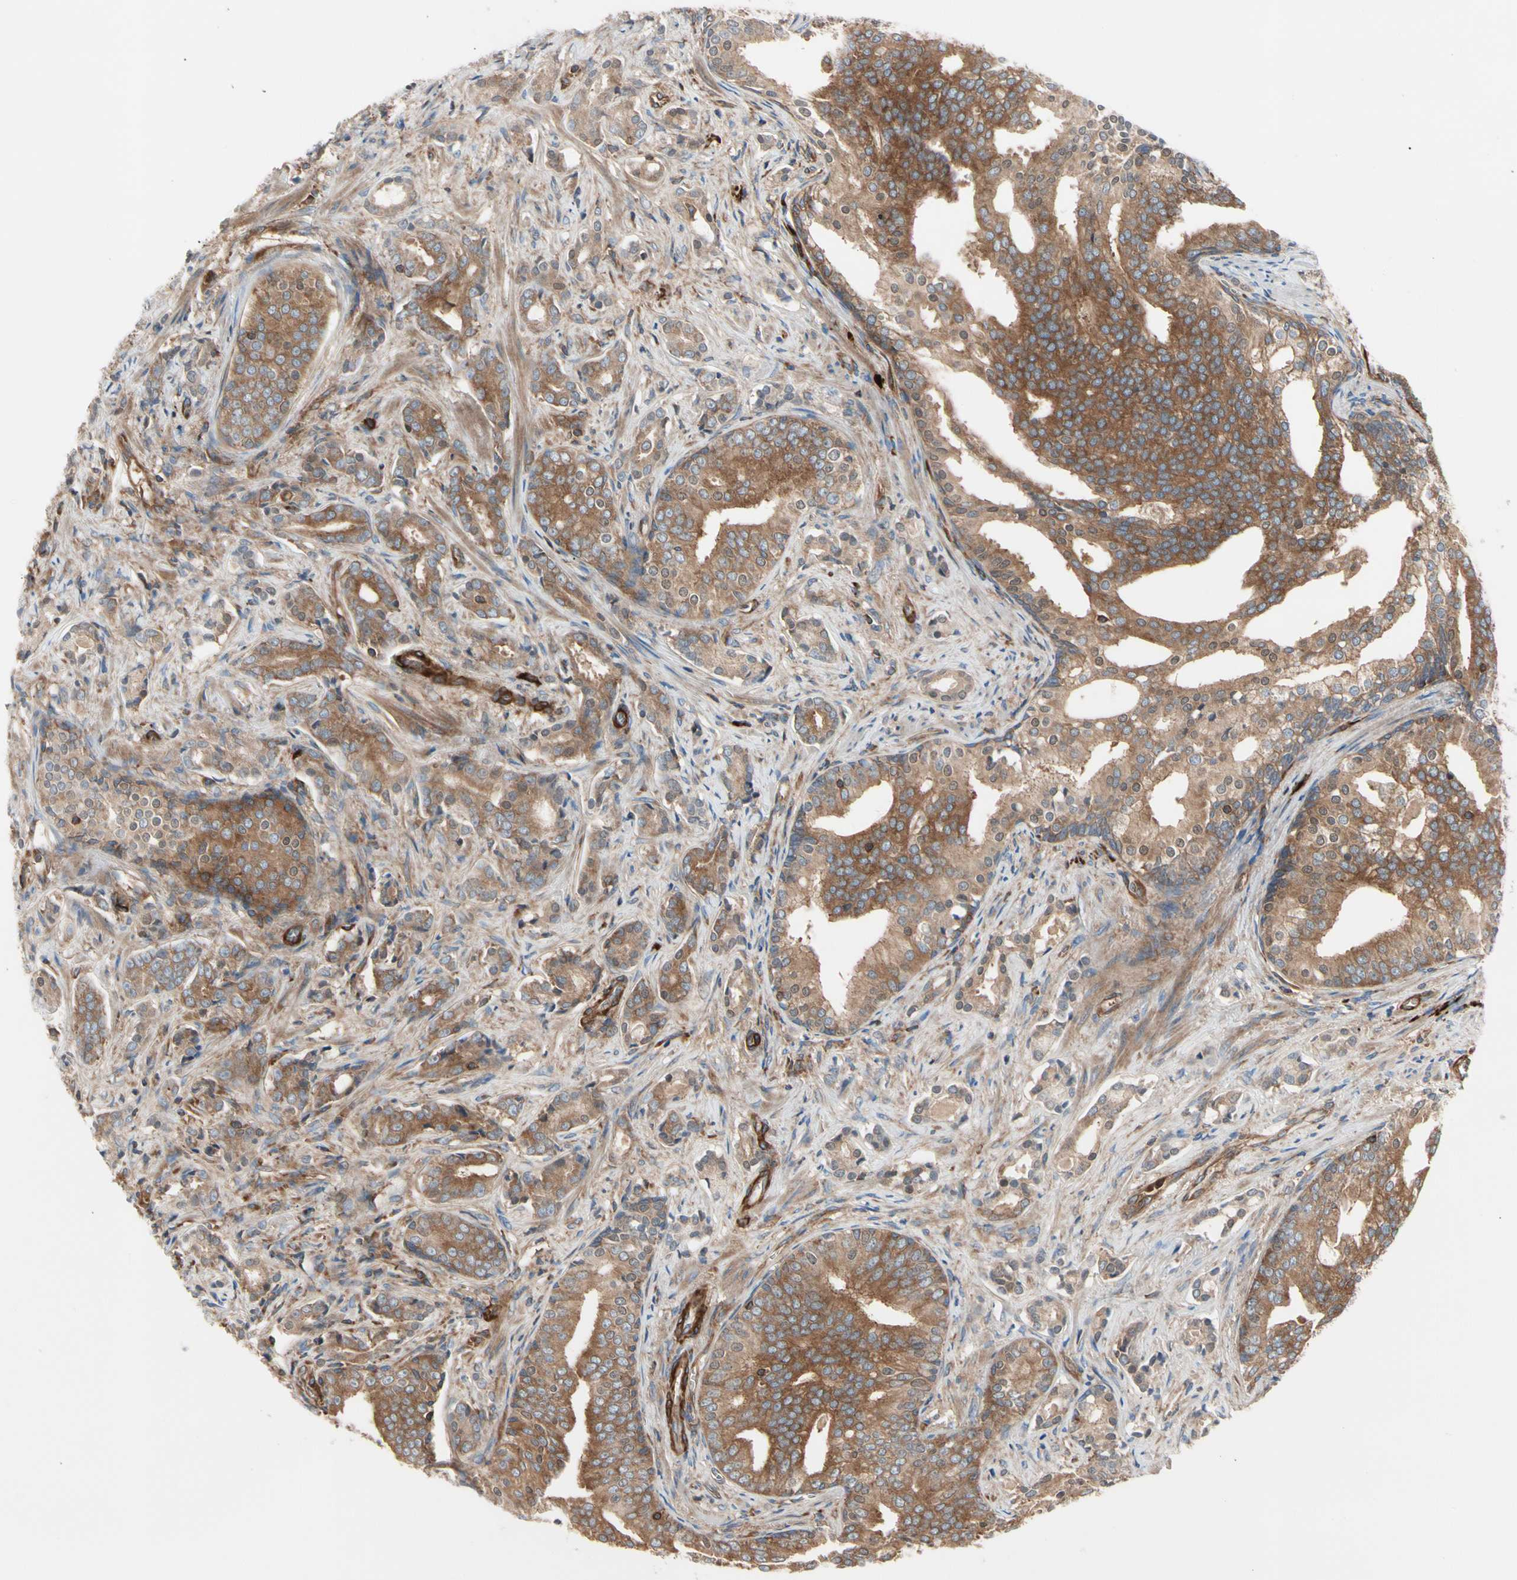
{"staining": {"intensity": "moderate", "quantity": ">75%", "location": "cytoplasmic/membranous"}, "tissue": "prostate cancer", "cell_type": "Tumor cells", "image_type": "cancer", "snomed": [{"axis": "morphology", "description": "Adenocarcinoma, Low grade"}, {"axis": "topography", "description": "Prostate"}], "caption": "There is medium levels of moderate cytoplasmic/membranous expression in tumor cells of adenocarcinoma (low-grade) (prostate), as demonstrated by immunohistochemical staining (brown color).", "gene": "ROCK1", "patient": {"sex": "male", "age": 58}}